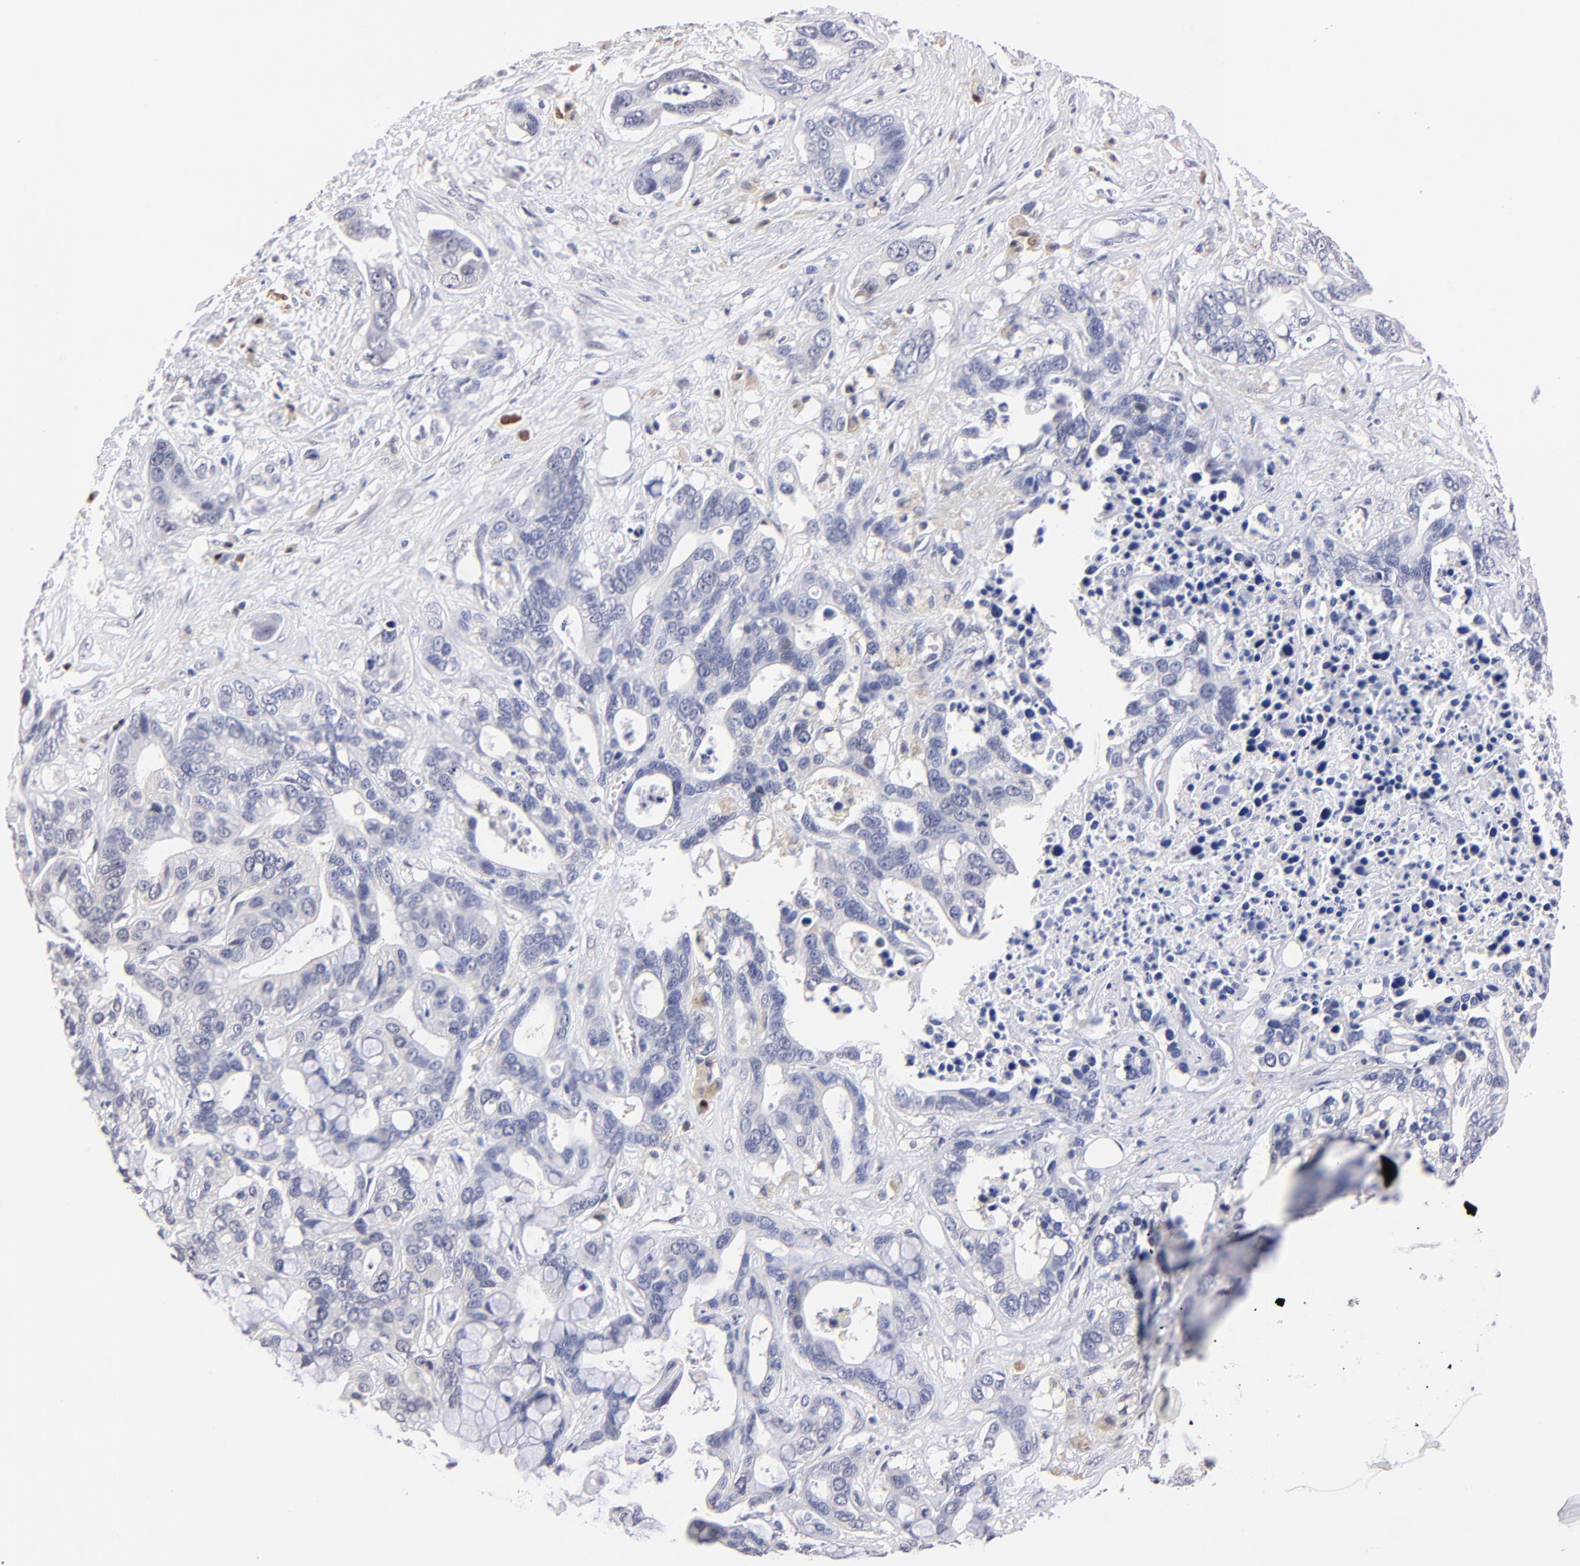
{"staining": {"intensity": "negative", "quantity": "none", "location": "none"}, "tissue": "liver cancer", "cell_type": "Tumor cells", "image_type": "cancer", "snomed": [{"axis": "morphology", "description": "Cholangiocarcinoma"}, {"axis": "topography", "description": "Liver"}], "caption": "IHC of human liver cholangiocarcinoma exhibits no staining in tumor cells.", "gene": "ZNF155", "patient": {"sex": "female", "age": 65}}